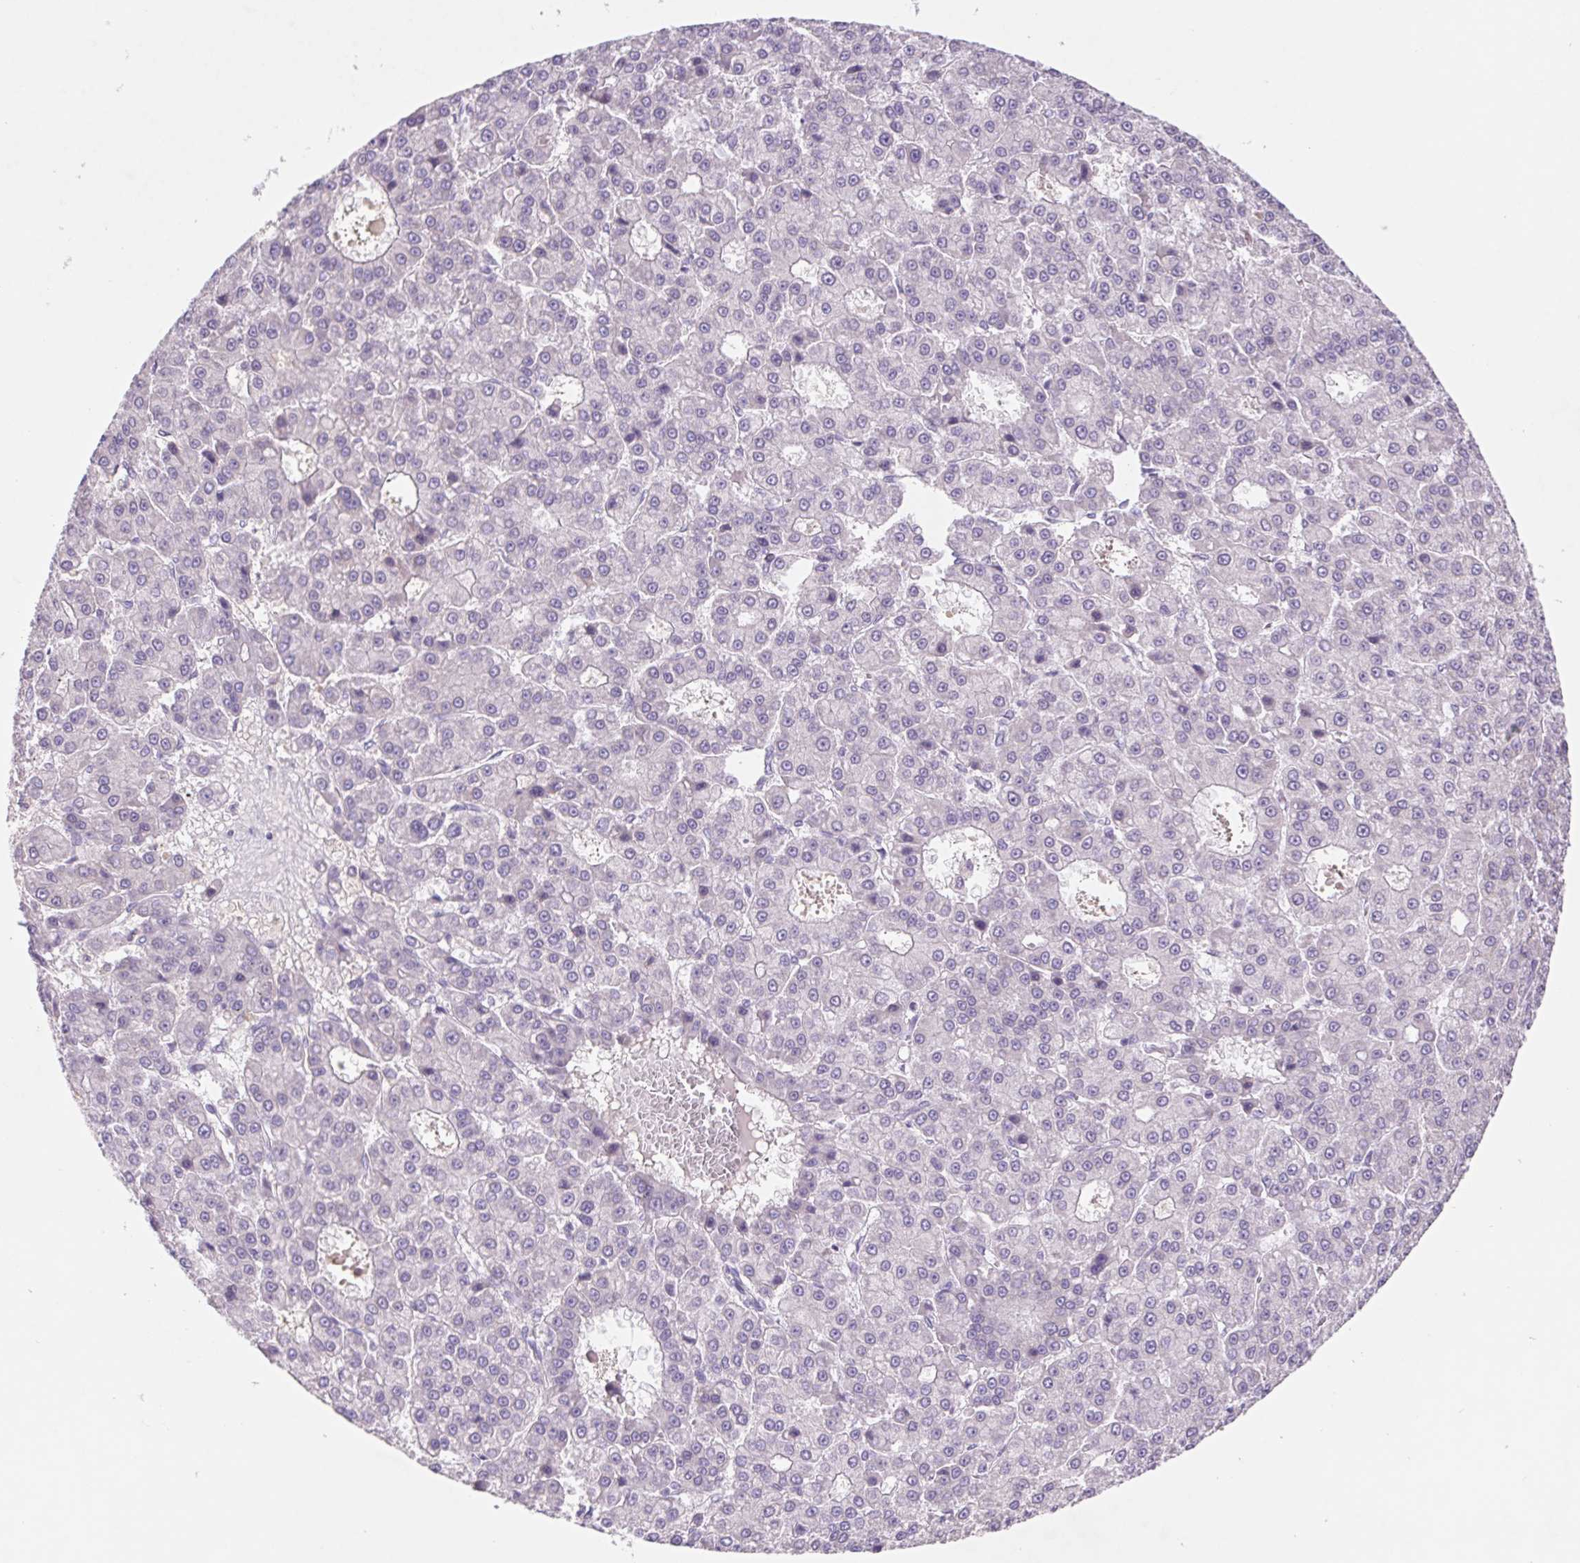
{"staining": {"intensity": "negative", "quantity": "none", "location": "none"}, "tissue": "liver cancer", "cell_type": "Tumor cells", "image_type": "cancer", "snomed": [{"axis": "morphology", "description": "Carcinoma, Hepatocellular, NOS"}, {"axis": "topography", "description": "Liver"}], "caption": "High power microscopy micrograph of an IHC histopathology image of hepatocellular carcinoma (liver), revealing no significant positivity in tumor cells.", "gene": "DPPA5", "patient": {"sex": "male", "age": 70}}